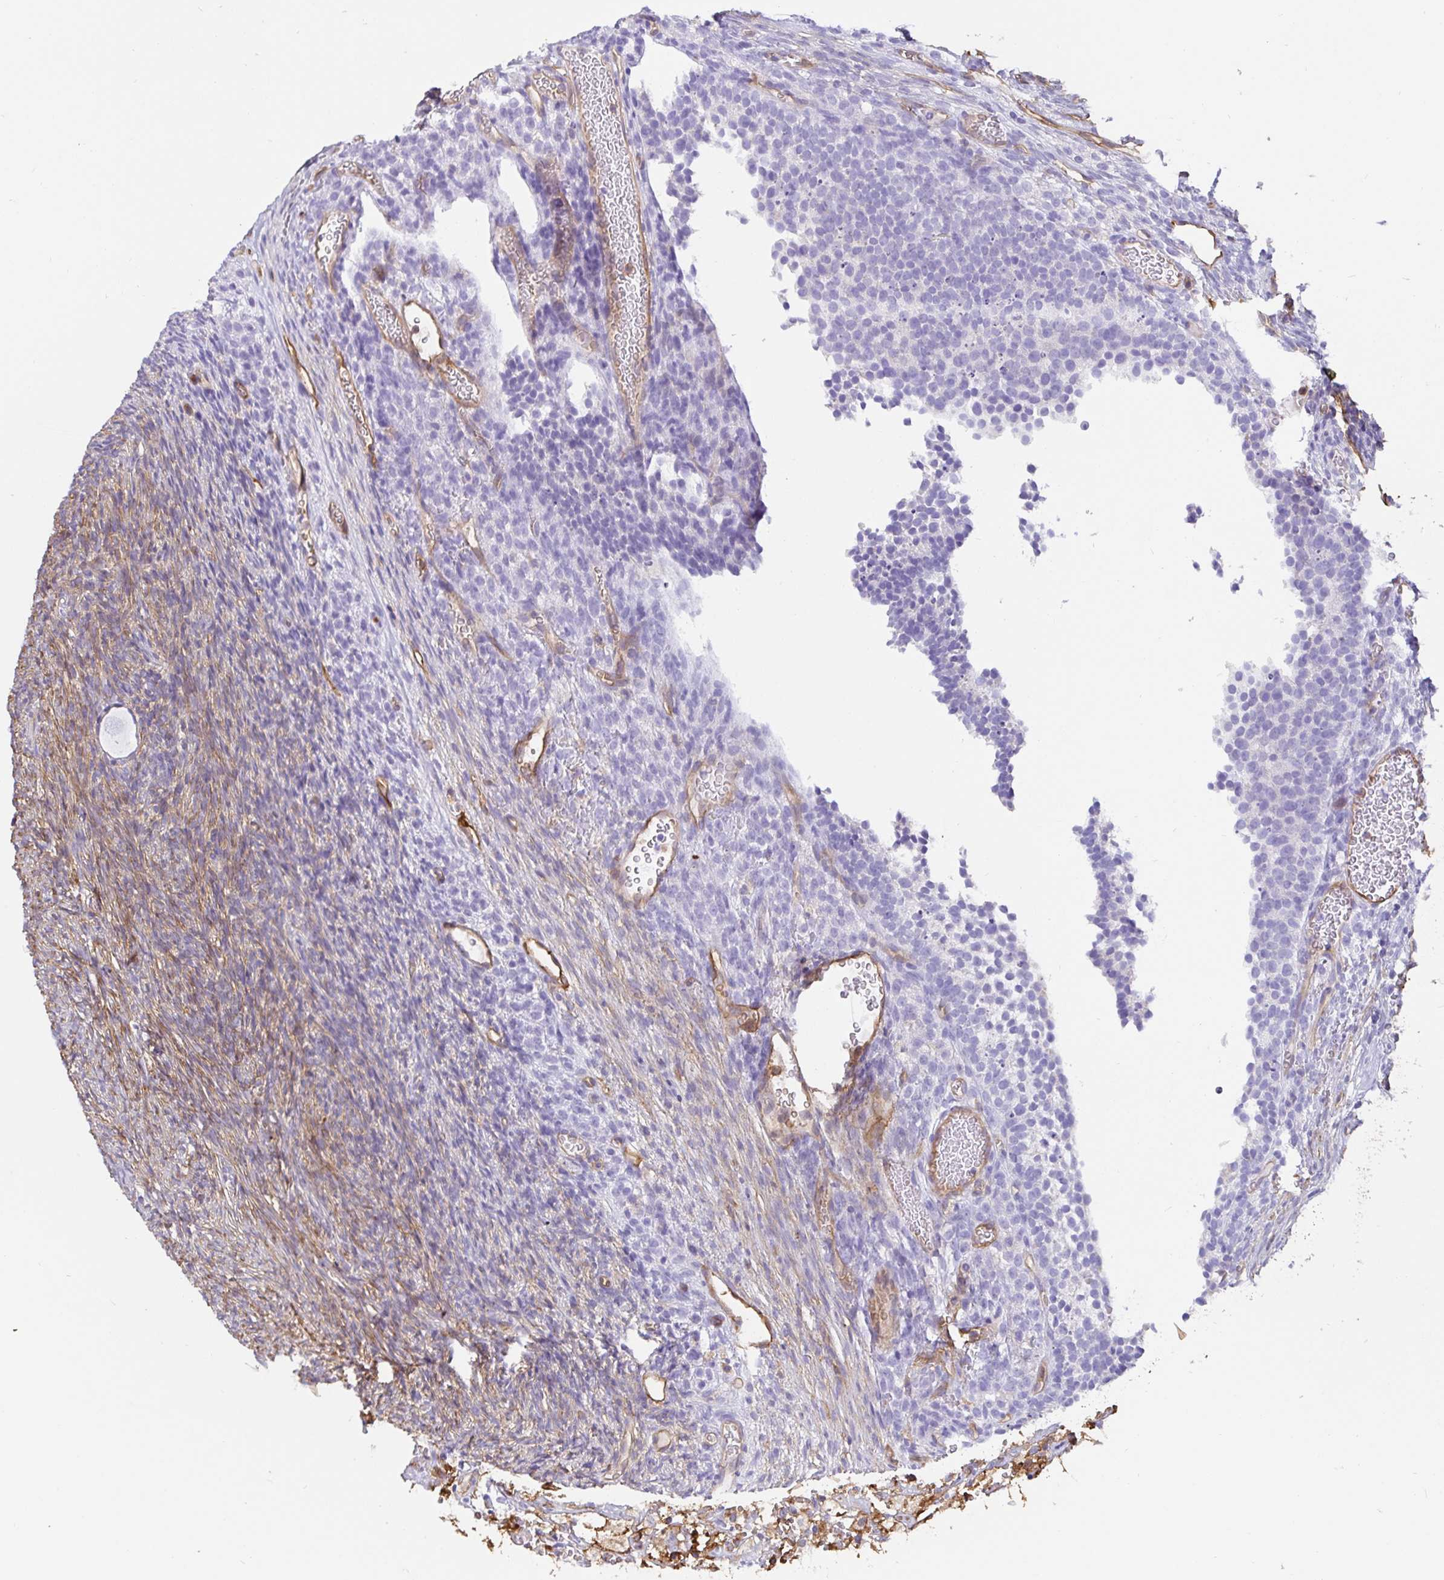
{"staining": {"intensity": "negative", "quantity": "none", "location": "none"}, "tissue": "ovary", "cell_type": "Follicle cells", "image_type": "normal", "snomed": [{"axis": "morphology", "description": "Normal tissue, NOS"}, {"axis": "topography", "description": "Ovary"}], "caption": "High power microscopy photomicrograph of an IHC histopathology image of normal ovary, revealing no significant expression in follicle cells. The staining is performed using DAB (3,3'-diaminobenzidine) brown chromogen with nuclei counter-stained in using hematoxylin.", "gene": "ANXA2", "patient": {"sex": "female", "age": 34}}